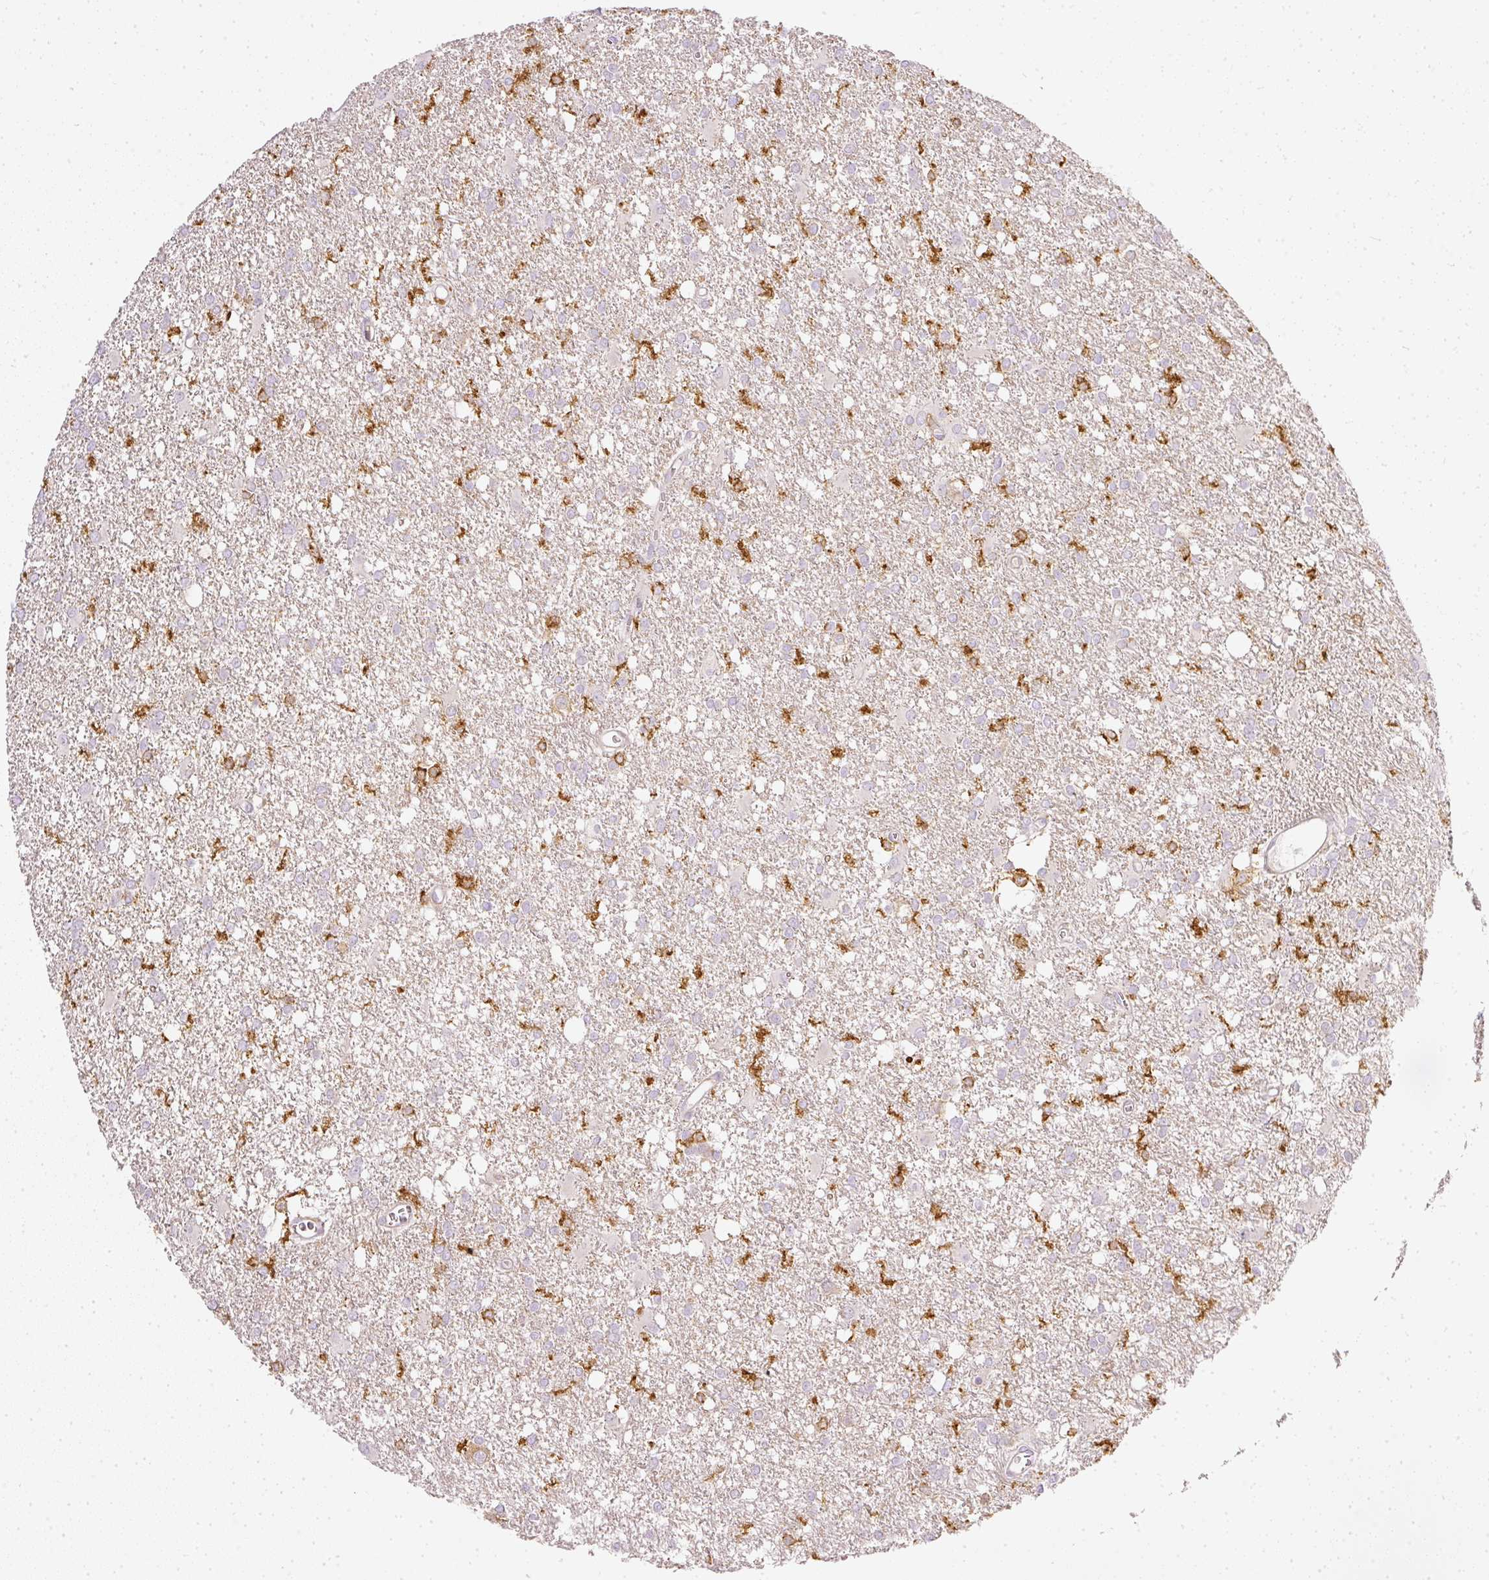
{"staining": {"intensity": "negative", "quantity": "none", "location": "none"}, "tissue": "glioma", "cell_type": "Tumor cells", "image_type": "cancer", "snomed": [{"axis": "morphology", "description": "Glioma, malignant, High grade"}, {"axis": "topography", "description": "Brain"}], "caption": "The photomicrograph exhibits no staining of tumor cells in glioma.", "gene": "EVL", "patient": {"sex": "male", "age": 48}}